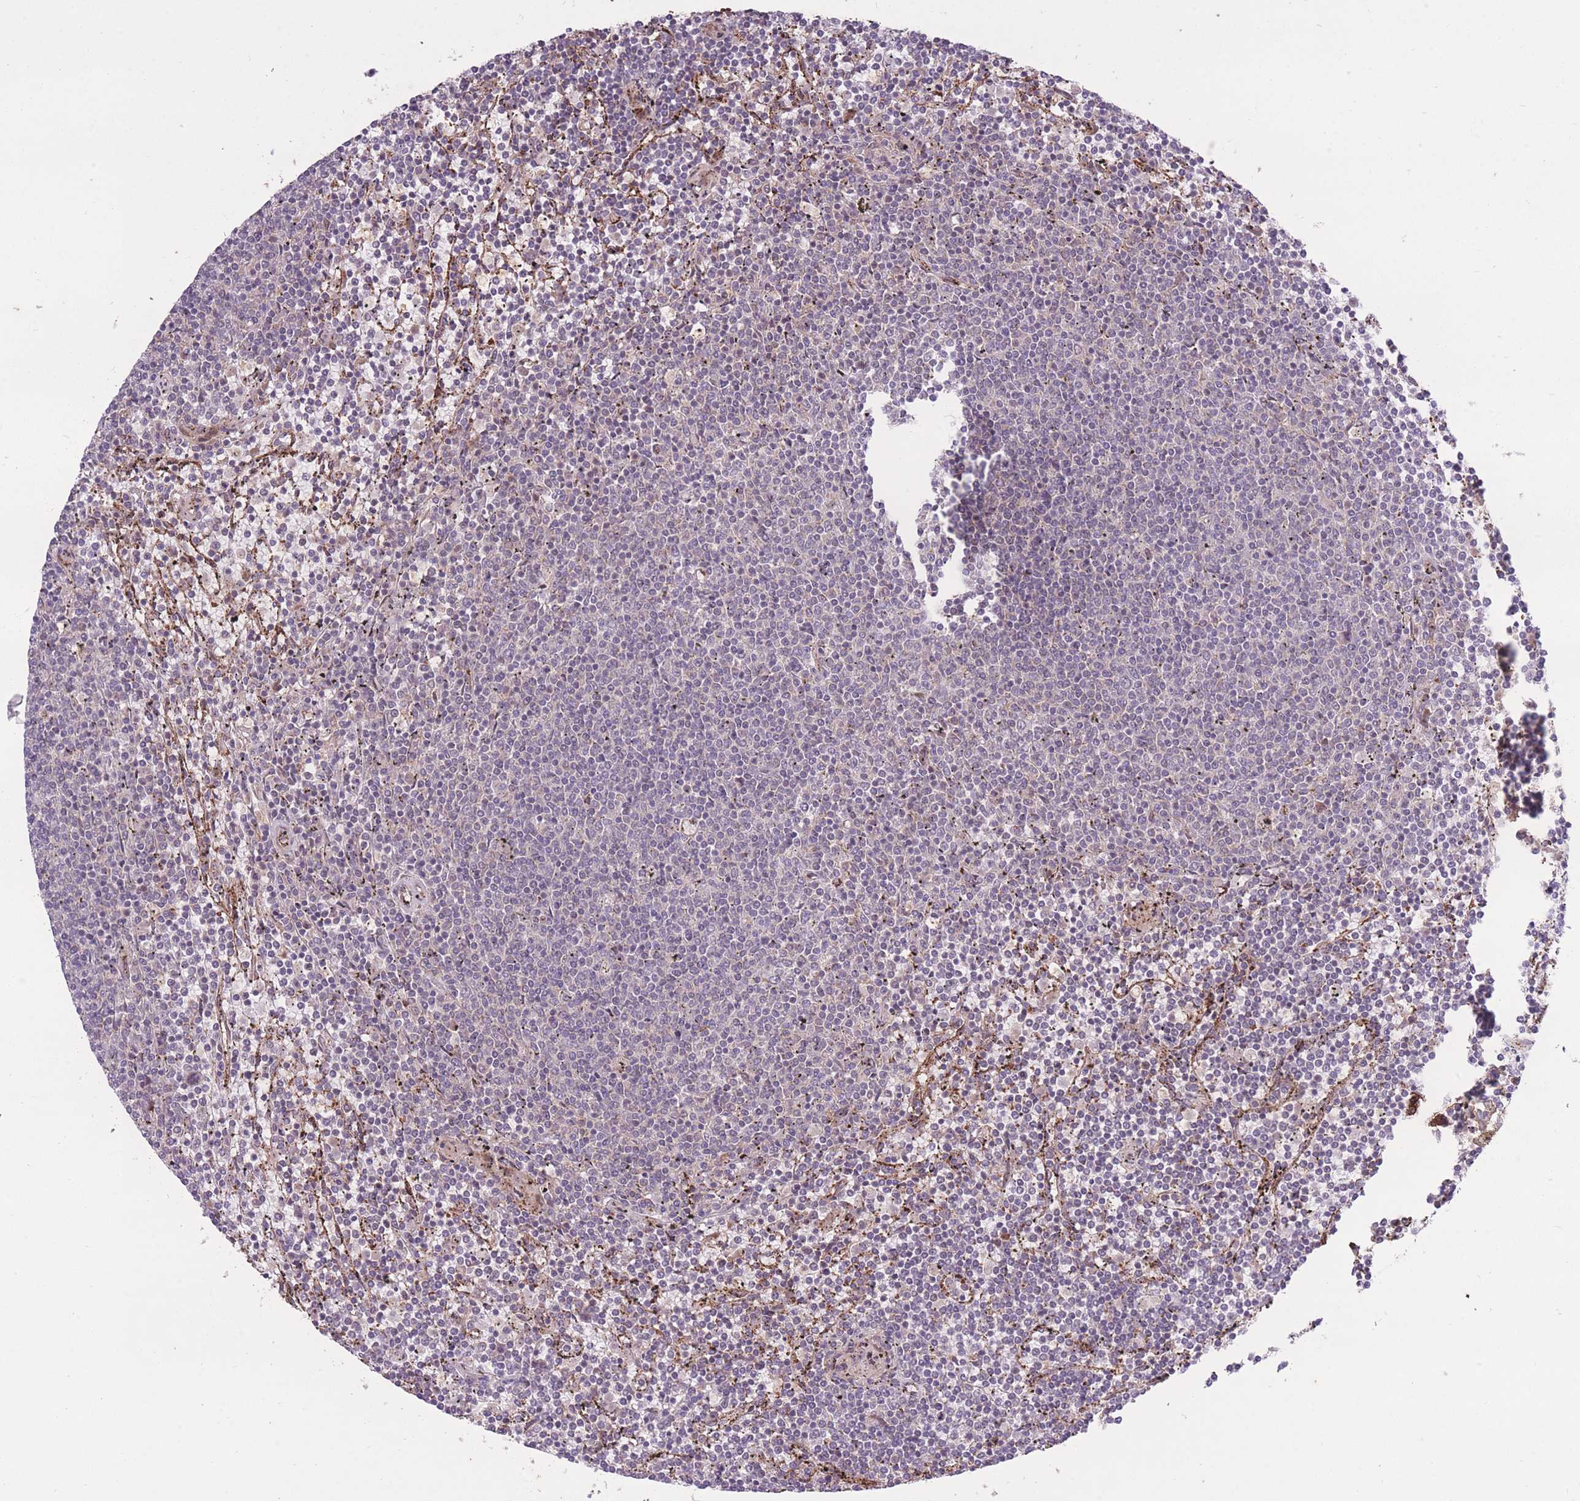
{"staining": {"intensity": "negative", "quantity": "none", "location": "none"}, "tissue": "lymphoma", "cell_type": "Tumor cells", "image_type": "cancer", "snomed": [{"axis": "morphology", "description": "Malignant lymphoma, non-Hodgkin's type, Low grade"}, {"axis": "topography", "description": "Spleen"}], "caption": "This is an immunohistochemistry (IHC) micrograph of human lymphoma. There is no staining in tumor cells.", "gene": "CISH", "patient": {"sex": "female", "age": 50}}